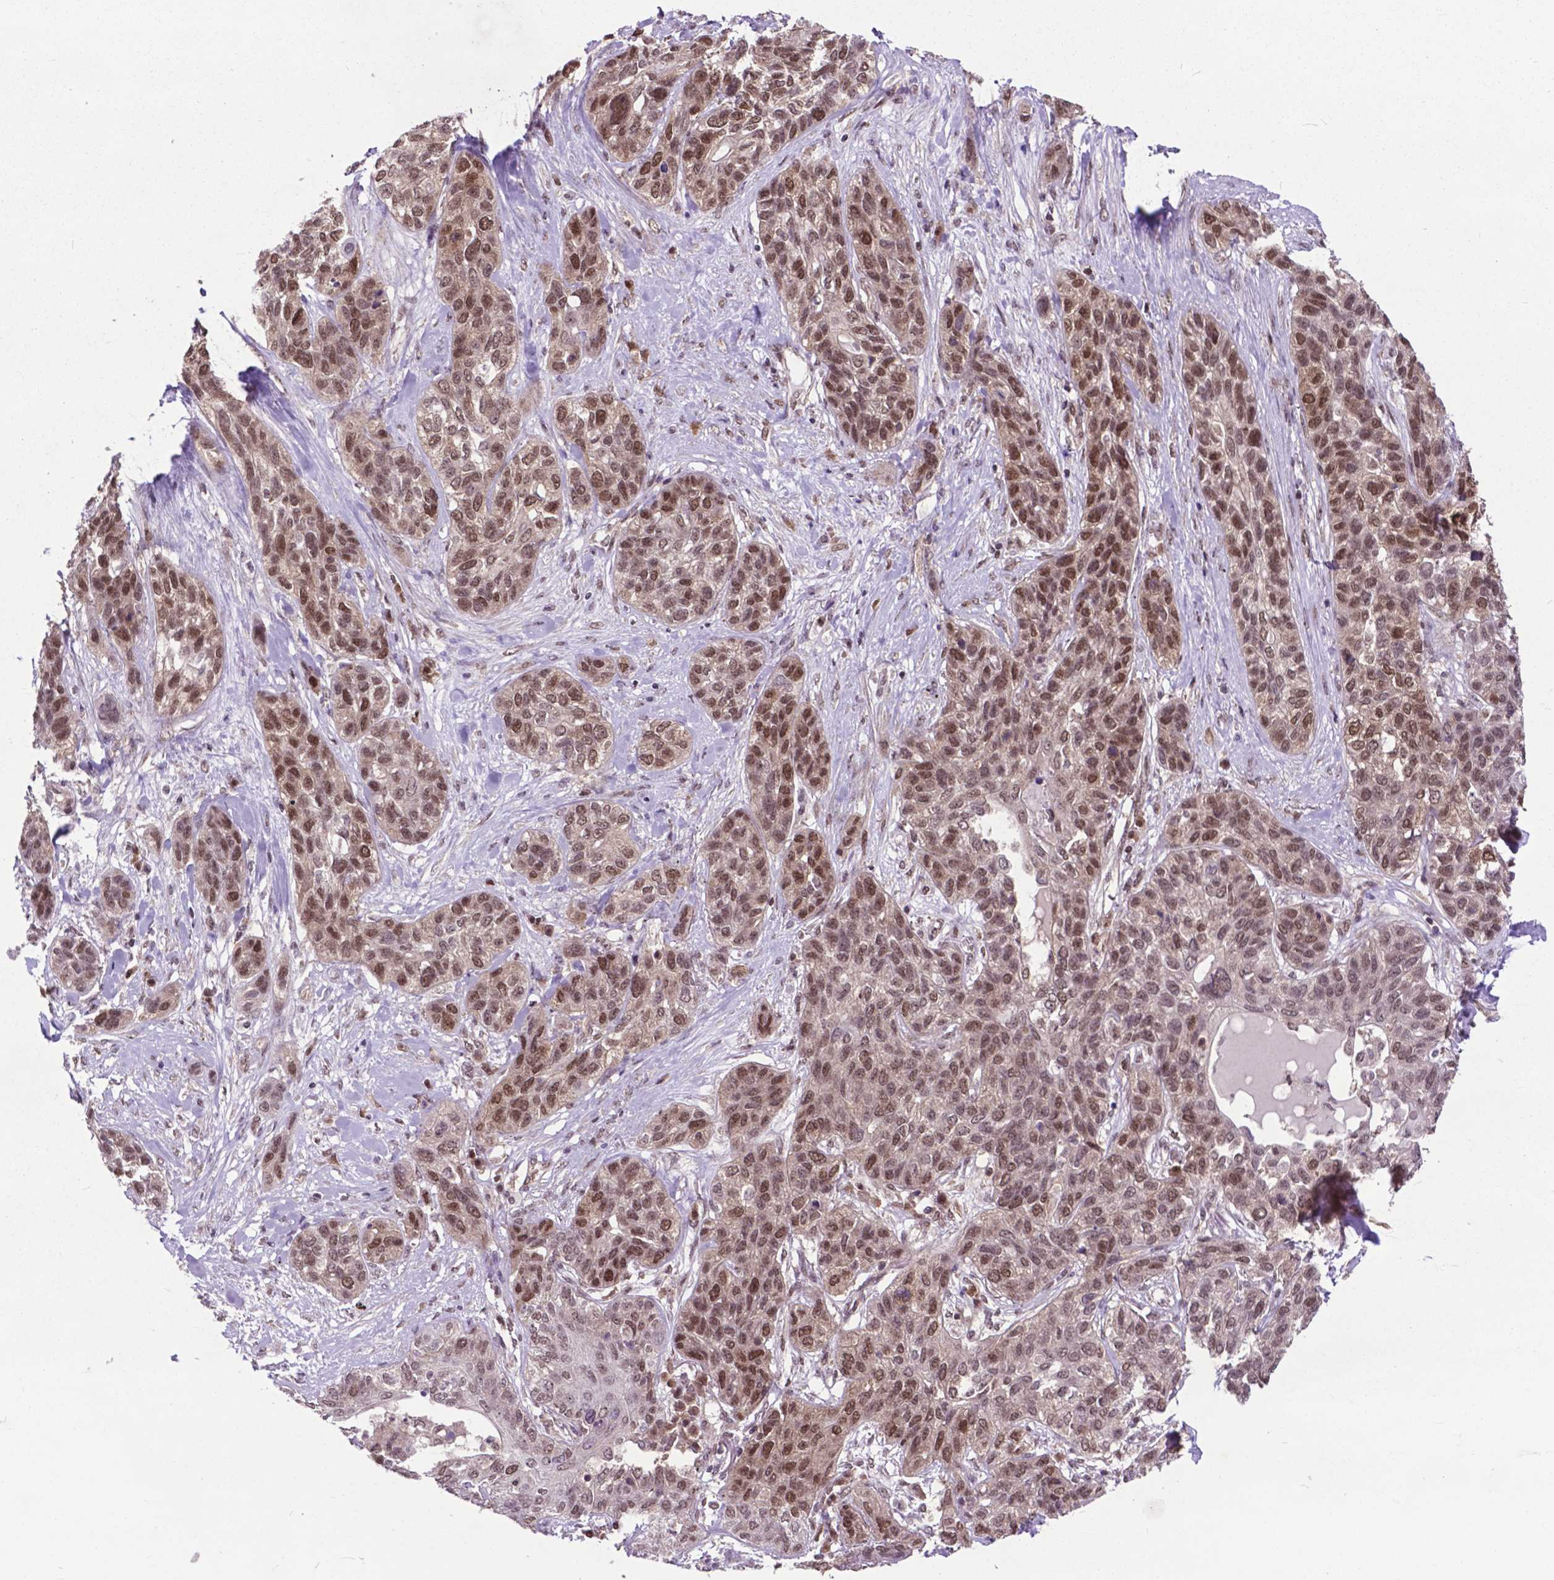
{"staining": {"intensity": "moderate", "quantity": ">75%", "location": "nuclear"}, "tissue": "lung cancer", "cell_type": "Tumor cells", "image_type": "cancer", "snomed": [{"axis": "morphology", "description": "Squamous cell carcinoma, NOS"}, {"axis": "topography", "description": "Lung"}], "caption": "Immunohistochemical staining of human squamous cell carcinoma (lung) displays moderate nuclear protein expression in about >75% of tumor cells.", "gene": "FAF1", "patient": {"sex": "female", "age": 70}}